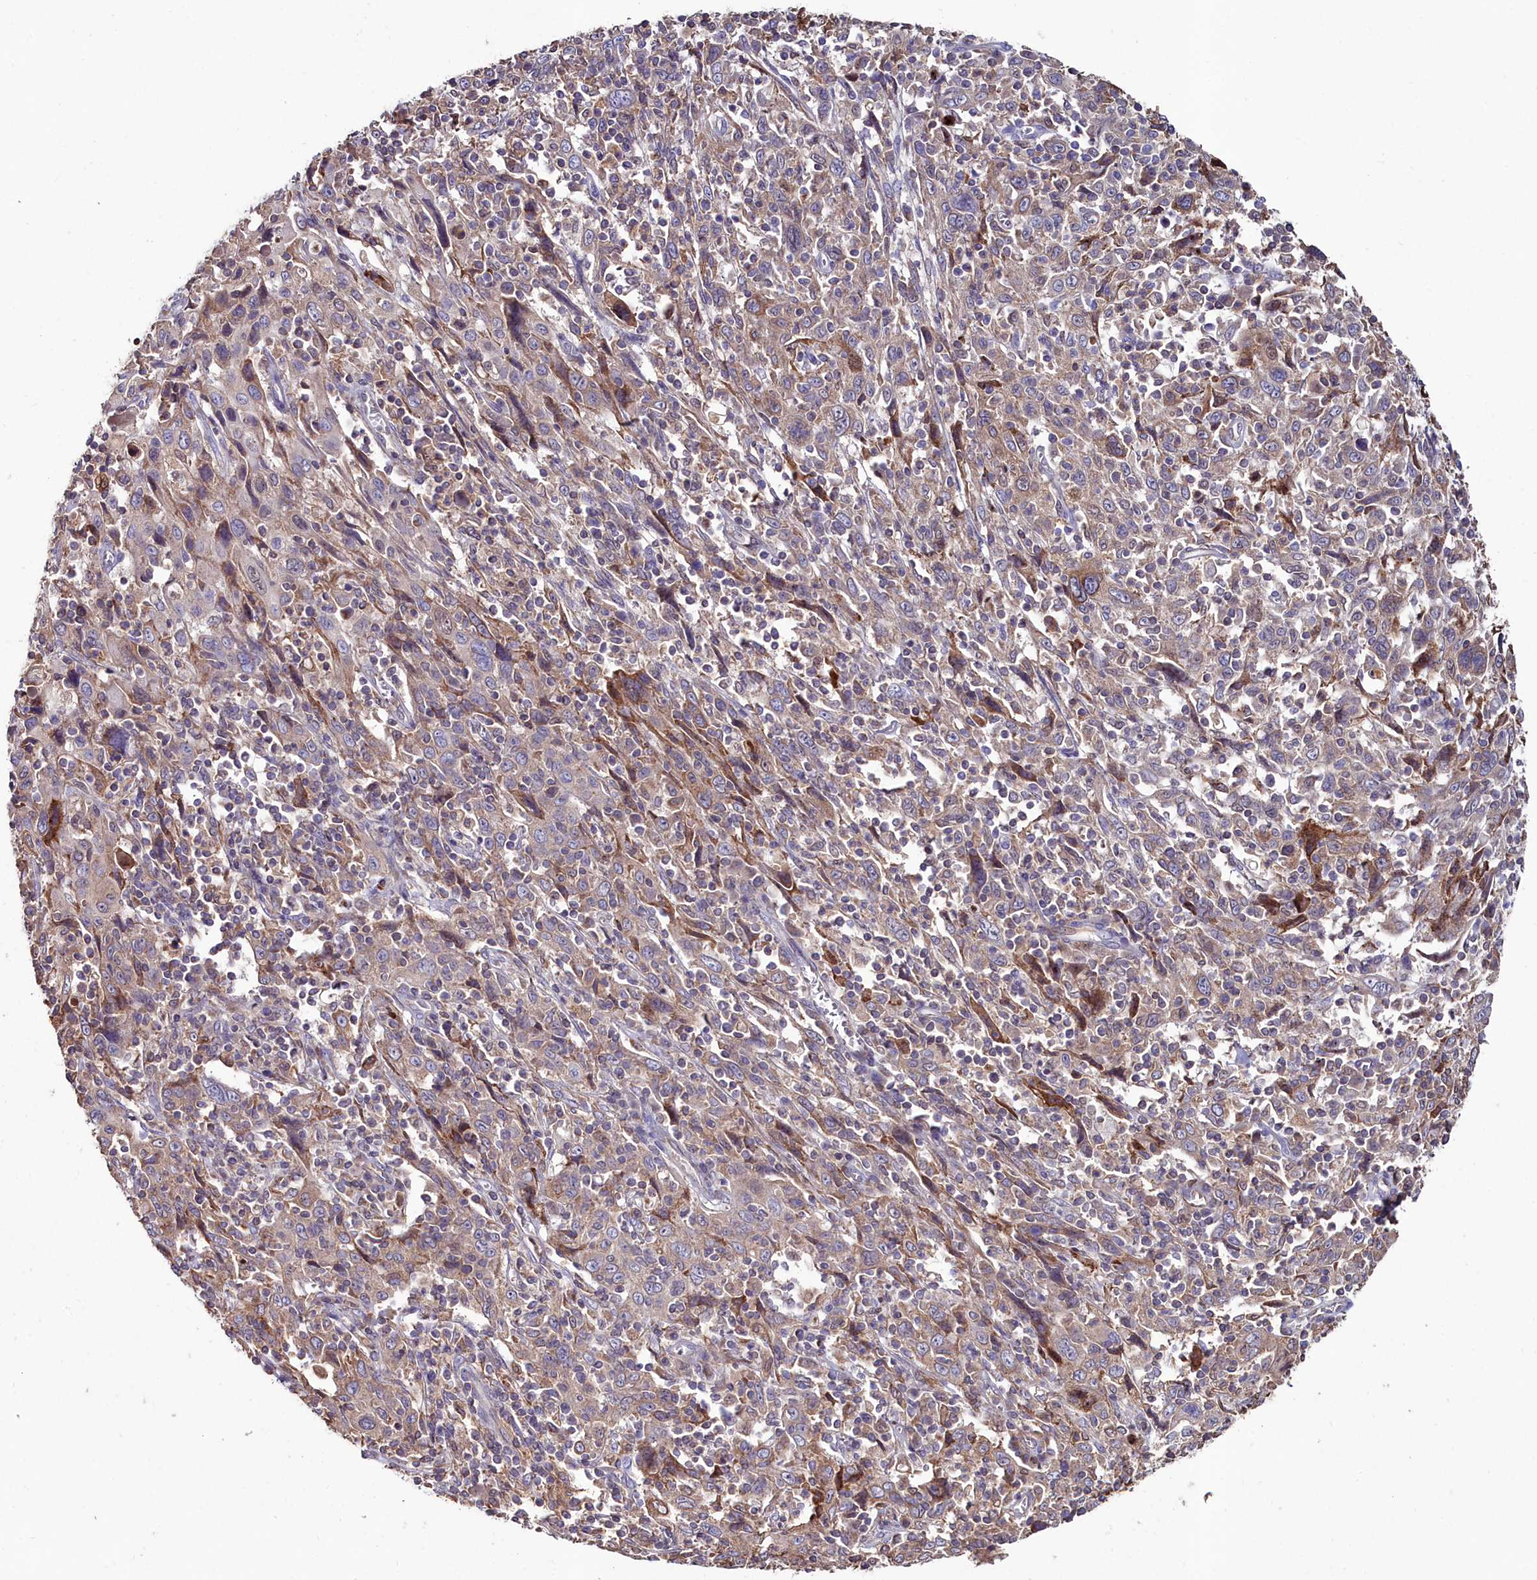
{"staining": {"intensity": "moderate", "quantity": "<25%", "location": "cytoplasmic/membranous"}, "tissue": "cervical cancer", "cell_type": "Tumor cells", "image_type": "cancer", "snomed": [{"axis": "morphology", "description": "Squamous cell carcinoma, NOS"}, {"axis": "topography", "description": "Cervix"}], "caption": "Cervical cancer (squamous cell carcinoma) stained with DAB (3,3'-diaminobenzidine) immunohistochemistry shows low levels of moderate cytoplasmic/membranous expression in approximately <25% of tumor cells.", "gene": "AMBRA1", "patient": {"sex": "female", "age": 46}}